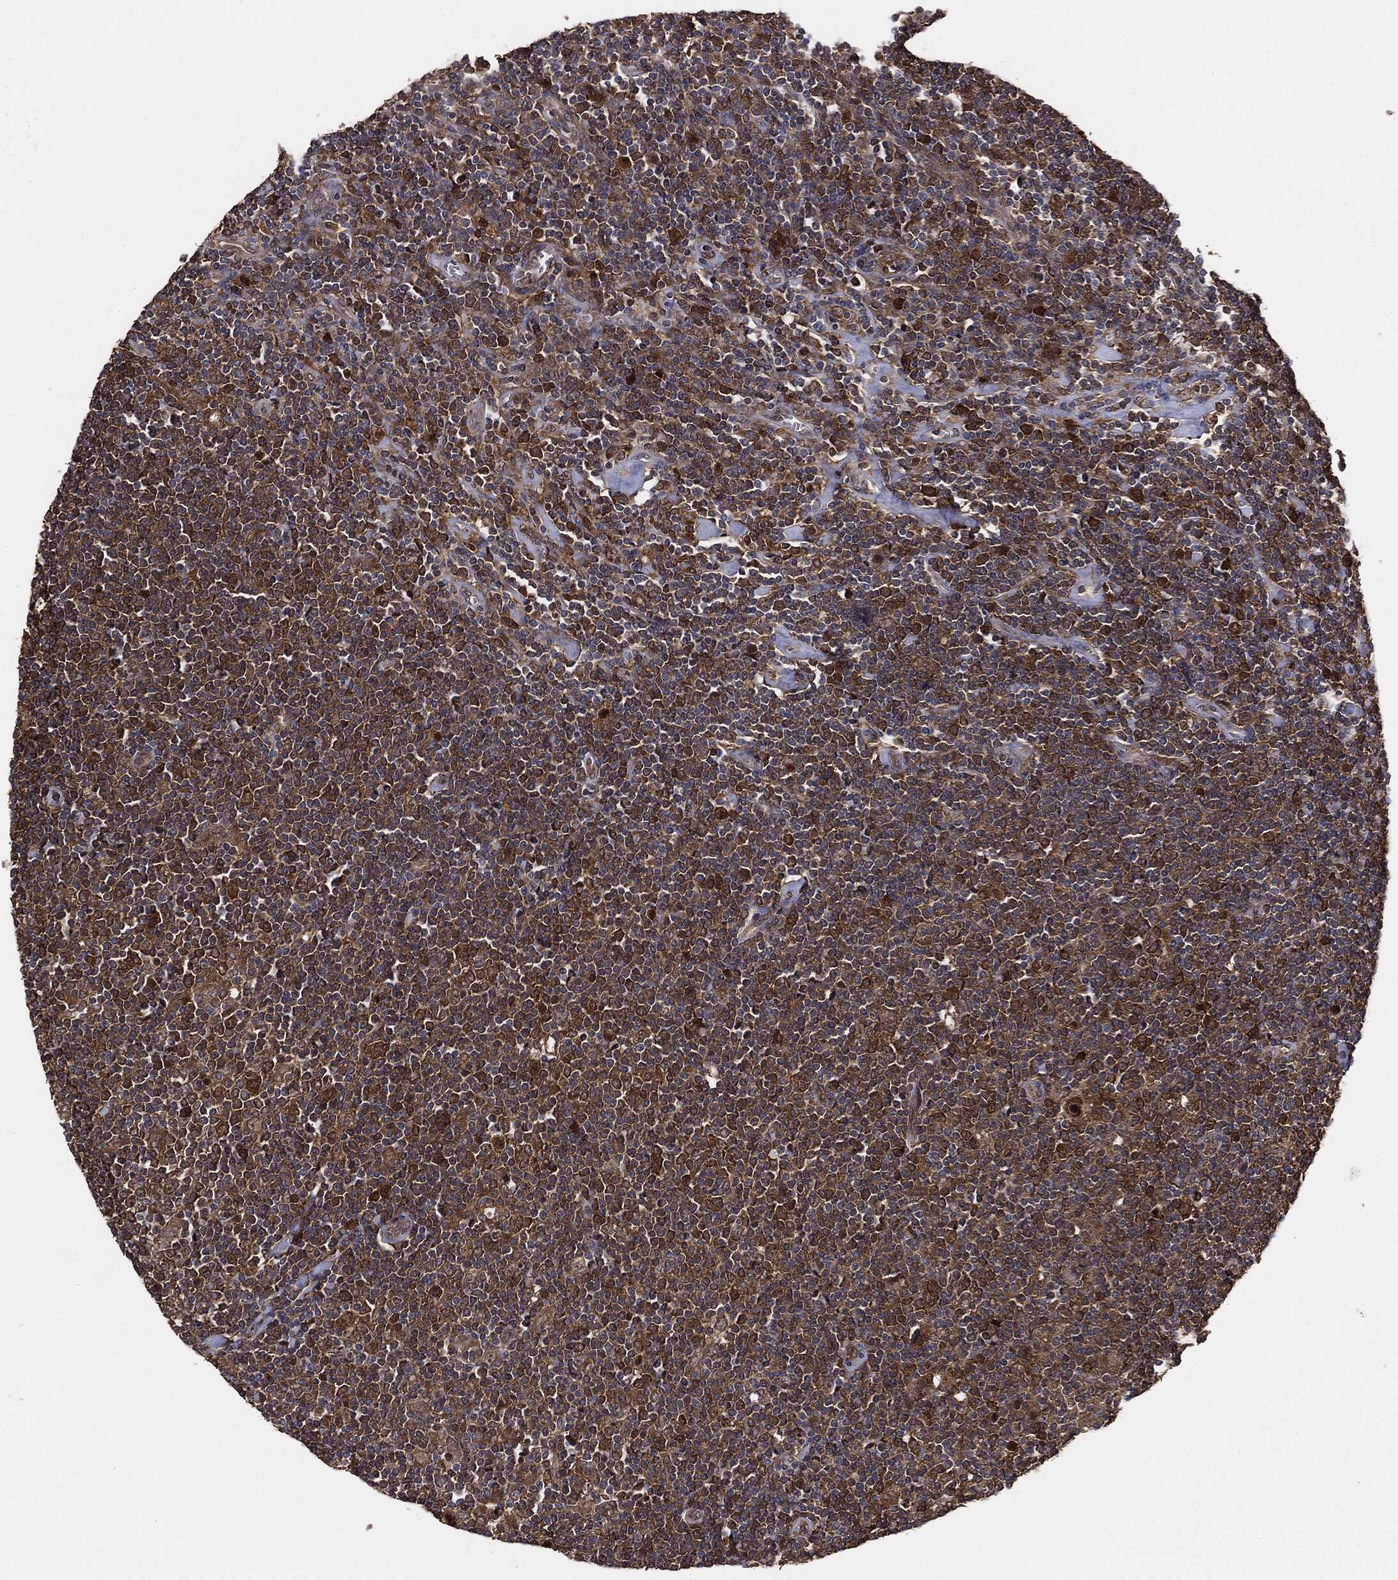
{"staining": {"intensity": "moderate", "quantity": ">75%", "location": "cytoplasmic/membranous"}, "tissue": "lymphoma", "cell_type": "Tumor cells", "image_type": "cancer", "snomed": [{"axis": "morphology", "description": "Hodgkin's disease, NOS"}, {"axis": "topography", "description": "Lymph node"}], "caption": "Brown immunohistochemical staining in human lymphoma exhibits moderate cytoplasmic/membranous positivity in about >75% of tumor cells.", "gene": "NME1", "patient": {"sex": "male", "age": 40}}